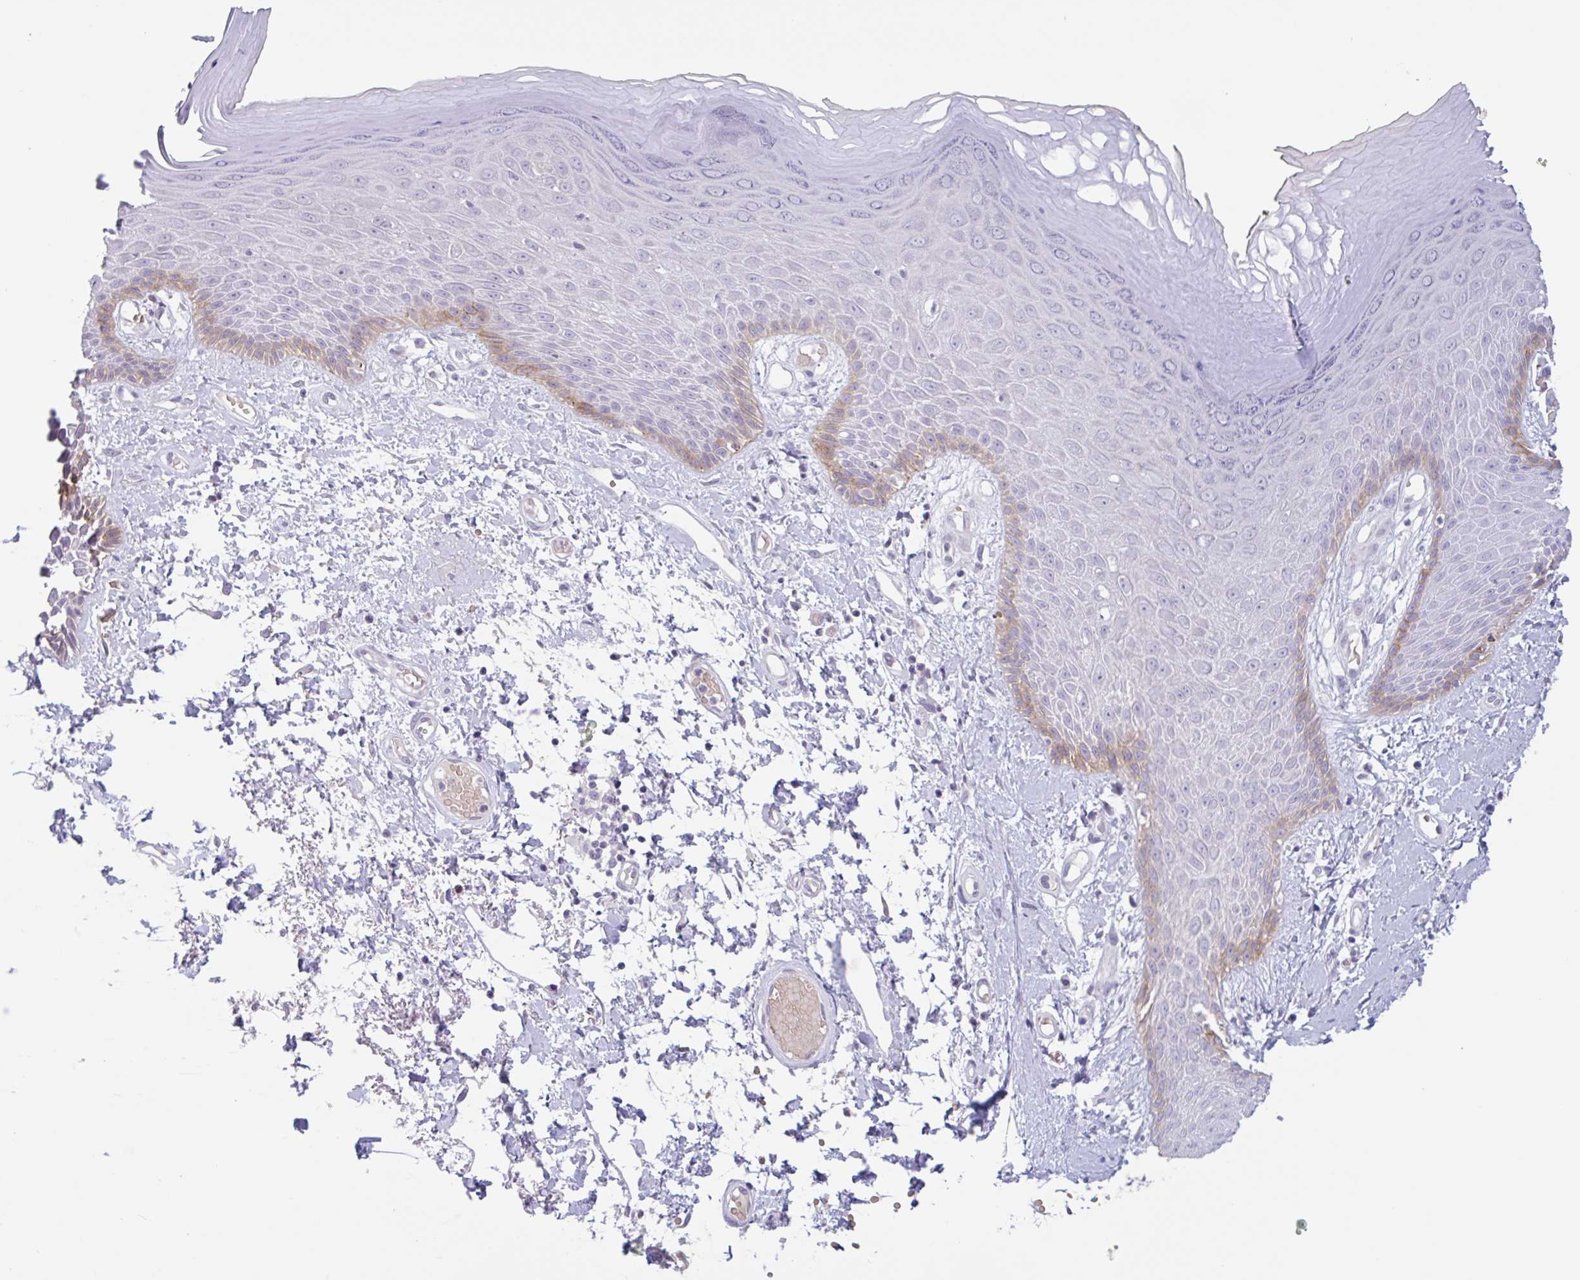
{"staining": {"intensity": "strong", "quantity": "<25%", "location": "cytoplasmic/membranous"}, "tissue": "skin", "cell_type": "Epidermal cells", "image_type": "normal", "snomed": [{"axis": "morphology", "description": "Normal tissue, NOS"}, {"axis": "topography", "description": "Anal"}, {"axis": "topography", "description": "Peripheral nerve tissue"}], "caption": "DAB (3,3'-diaminobenzidine) immunohistochemical staining of unremarkable skin displays strong cytoplasmic/membranous protein positivity in about <25% of epidermal cells. The staining was performed using DAB to visualize the protein expression in brown, while the nuclei were stained in blue with hematoxylin (Magnification: 20x).", "gene": "RHAG", "patient": {"sex": "male", "age": 78}}